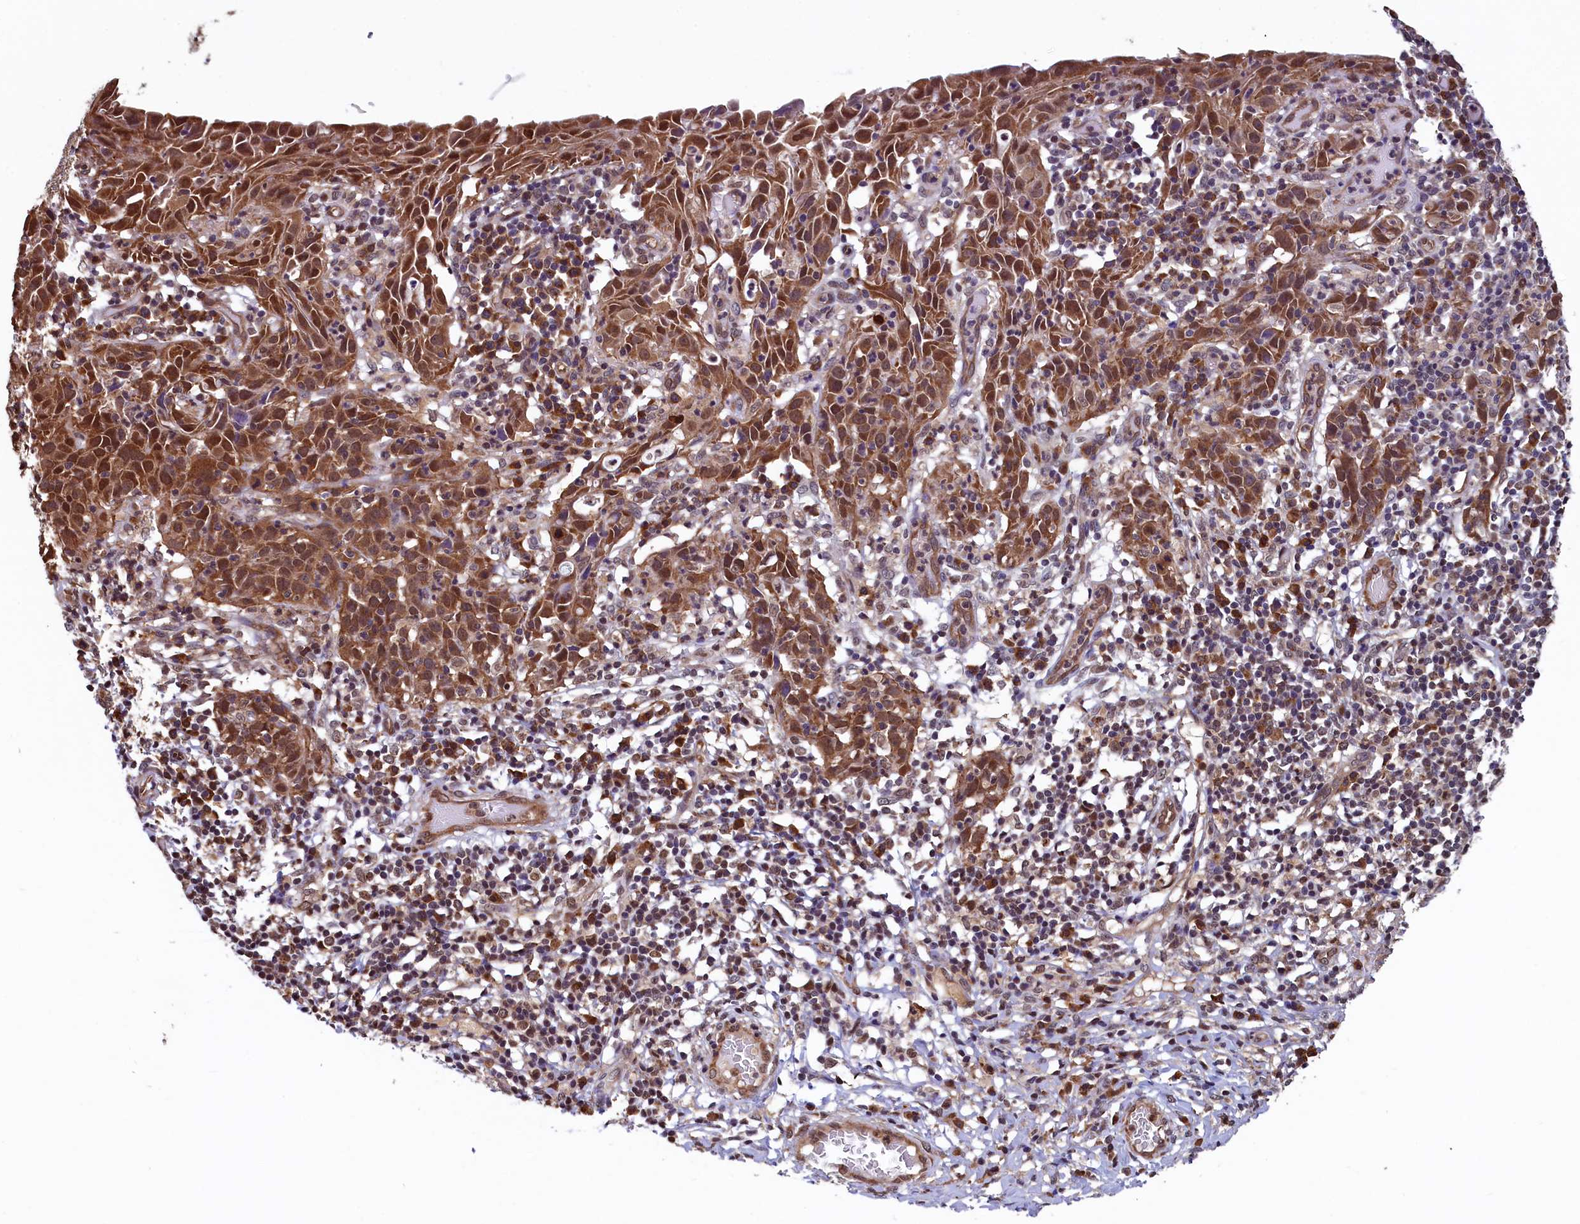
{"staining": {"intensity": "moderate", "quantity": ">75%", "location": "cytoplasmic/membranous,nuclear"}, "tissue": "cervical cancer", "cell_type": "Tumor cells", "image_type": "cancer", "snomed": [{"axis": "morphology", "description": "Squamous cell carcinoma, NOS"}, {"axis": "topography", "description": "Cervix"}], "caption": "Protein positivity by immunohistochemistry exhibits moderate cytoplasmic/membranous and nuclear expression in about >75% of tumor cells in cervical cancer. (DAB (3,3'-diaminobenzidine) = brown stain, brightfield microscopy at high magnification).", "gene": "LEO1", "patient": {"sex": "female", "age": 50}}